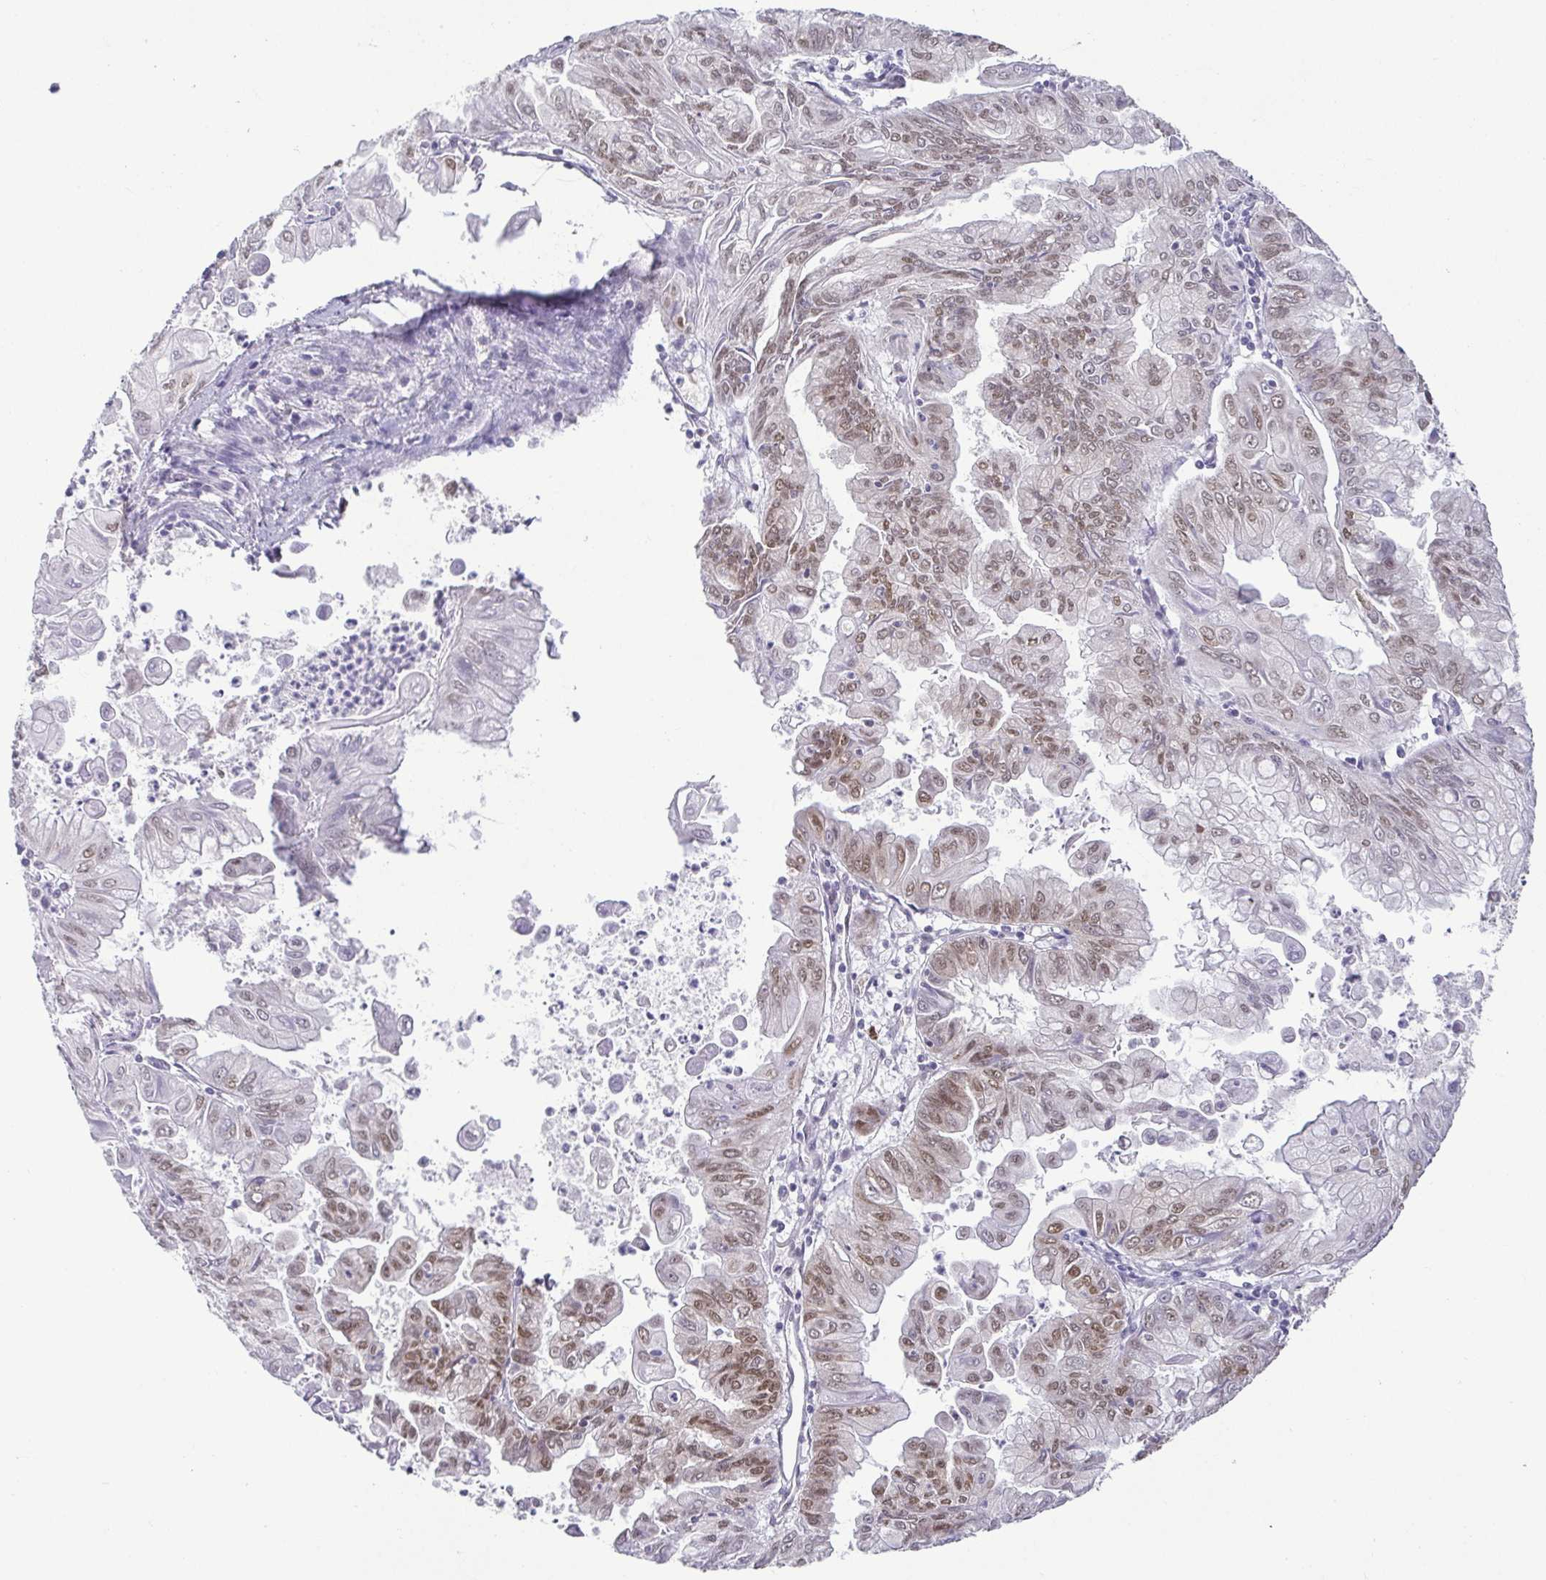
{"staining": {"intensity": "moderate", "quantity": ">75%", "location": "nuclear"}, "tissue": "stomach cancer", "cell_type": "Tumor cells", "image_type": "cancer", "snomed": [{"axis": "morphology", "description": "Adenocarcinoma, NOS"}, {"axis": "topography", "description": "Stomach, upper"}], "caption": "Tumor cells show medium levels of moderate nuclear staining in about >75% of cells in stomach cancer.", "gene": "RBM3", "patient": {"sex": "male", "age": 80}}